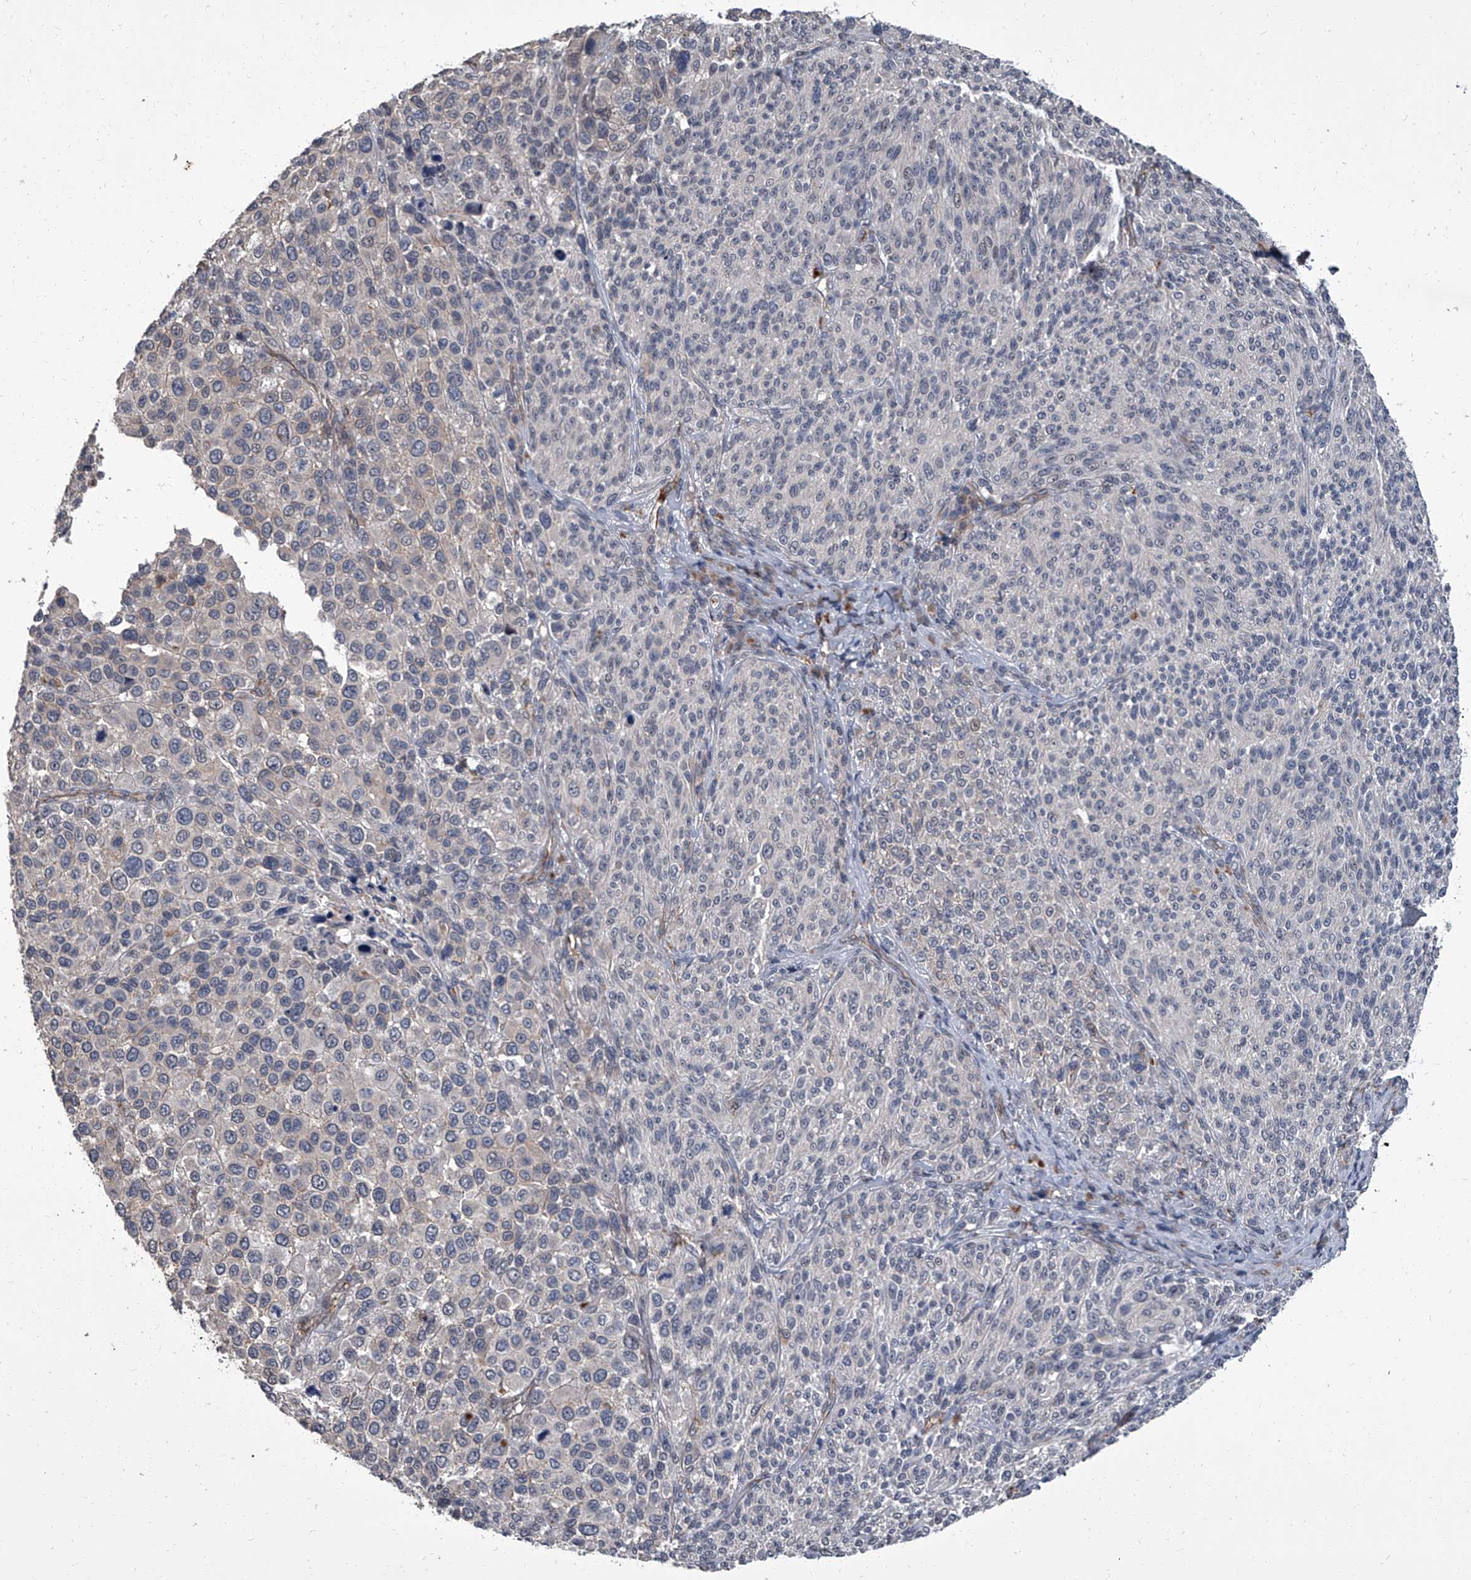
{"staining": {"intensity": "negative", "quantity": "none", "location": "none"}, "tissue": "melanoma", "cell_type": "Tumor cells", "image_type": "cancer", "snomed": [{"axis": "morphology", "description": "Malignant melanoma, NOS"}, {"axis": "topography", "description": "Skin of trunk"}], "caption": "A photomicrograph of human malignant melanoma is negative for staining in tumor cells.", "gene": "SIRT4", "patient": {"sex": "male", "age": 71}}